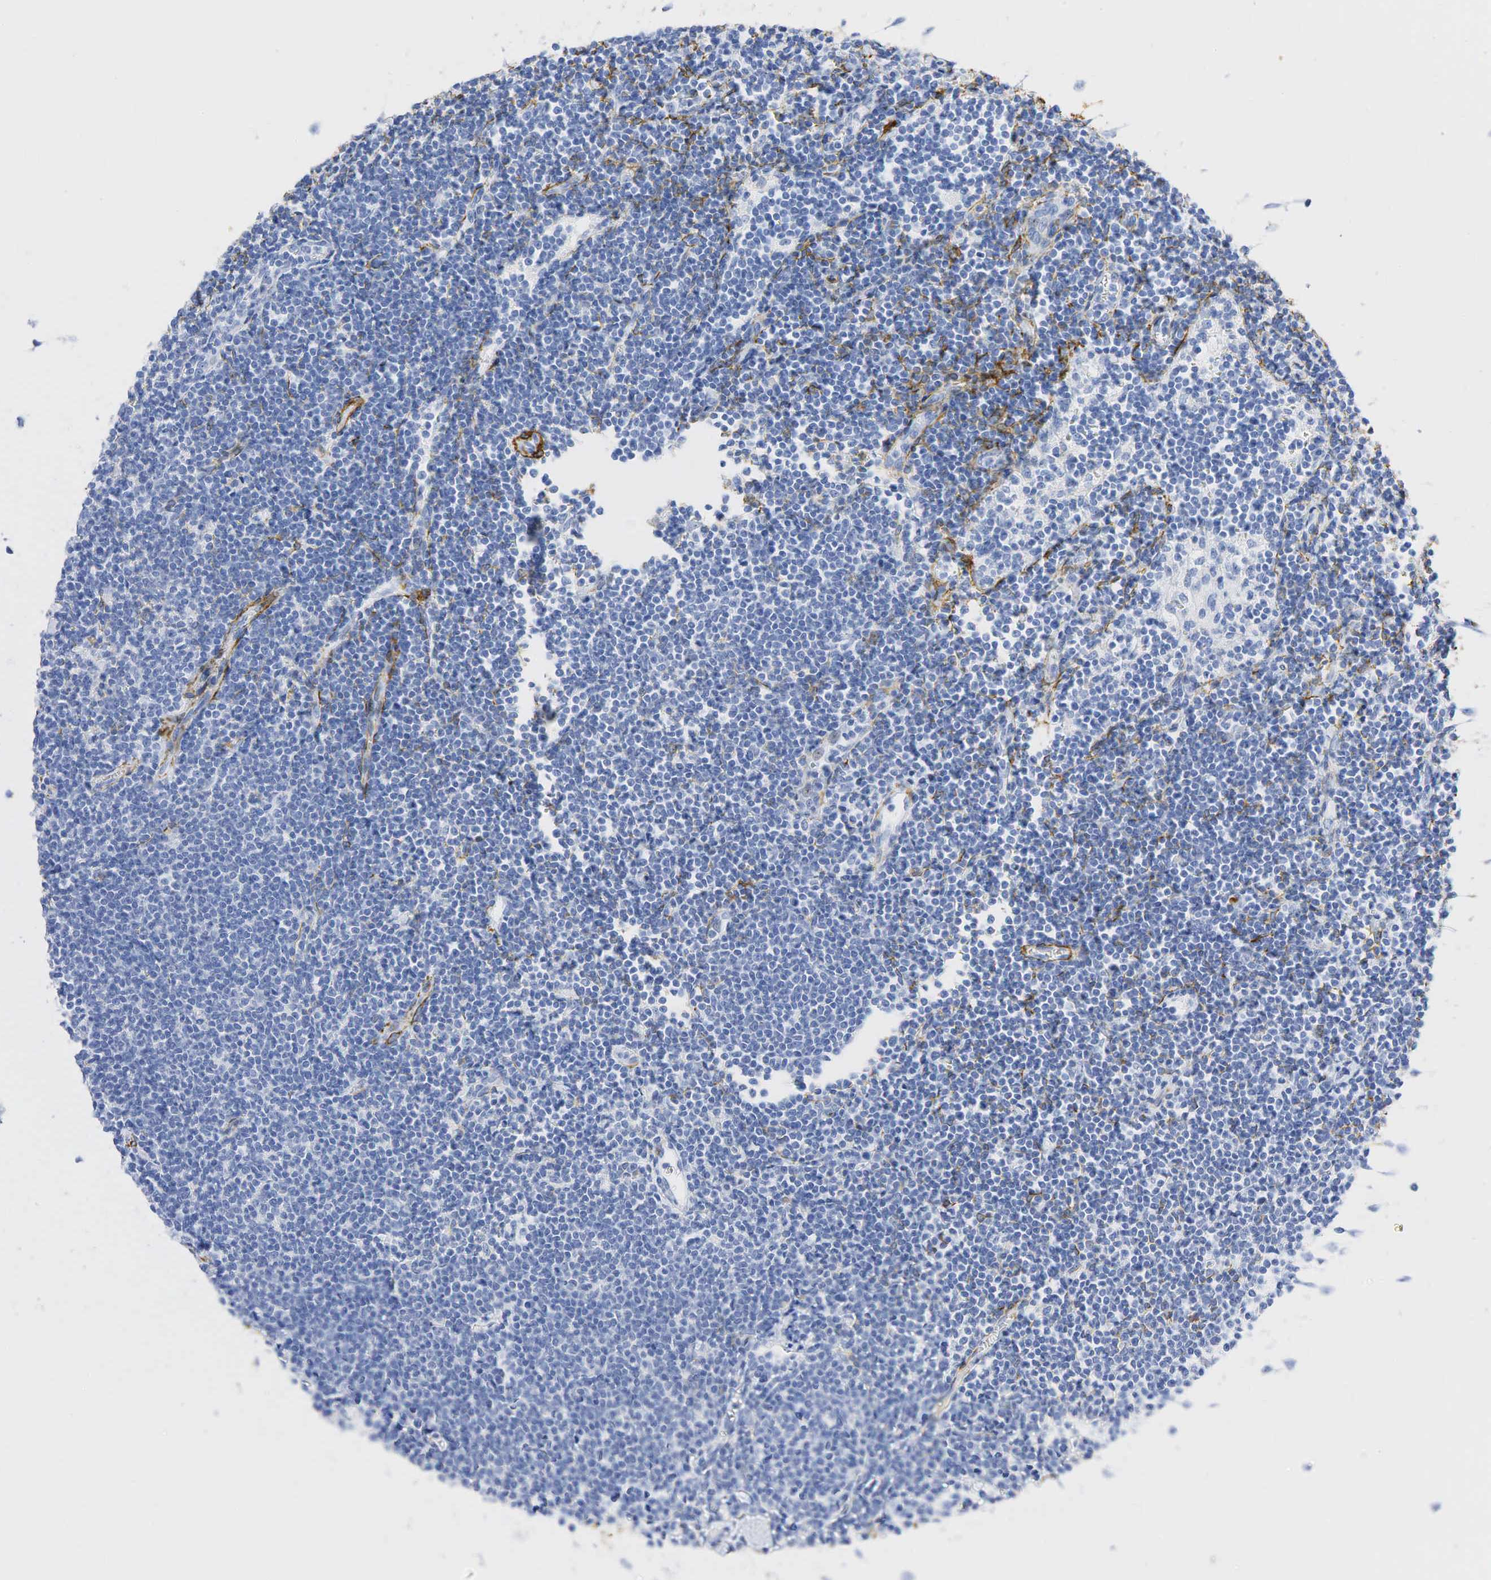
{"staining": {"intensity": "negative", "quantity": "none", "location": "none"}, "tissue": "lymphoma", "cell_type": "Tumor cells", "image_type": "cancer", "snomed": [{"axis": "morphology", "description": "Malignant lymphoma, non-Hodgkin's type, Low grade"}, {"axis": "topography", "description": "Lymph node"}], "caption": "This is a photomicrograph of immunohistochemistry (IHC) staining of lymphoma, which shows no staining in tumor cells. (Brightfield microscopy of DAB immunohistochemistry at high magnification).", "gene": "ACTA1", "patient": {"sex": "male", "age": 65}}